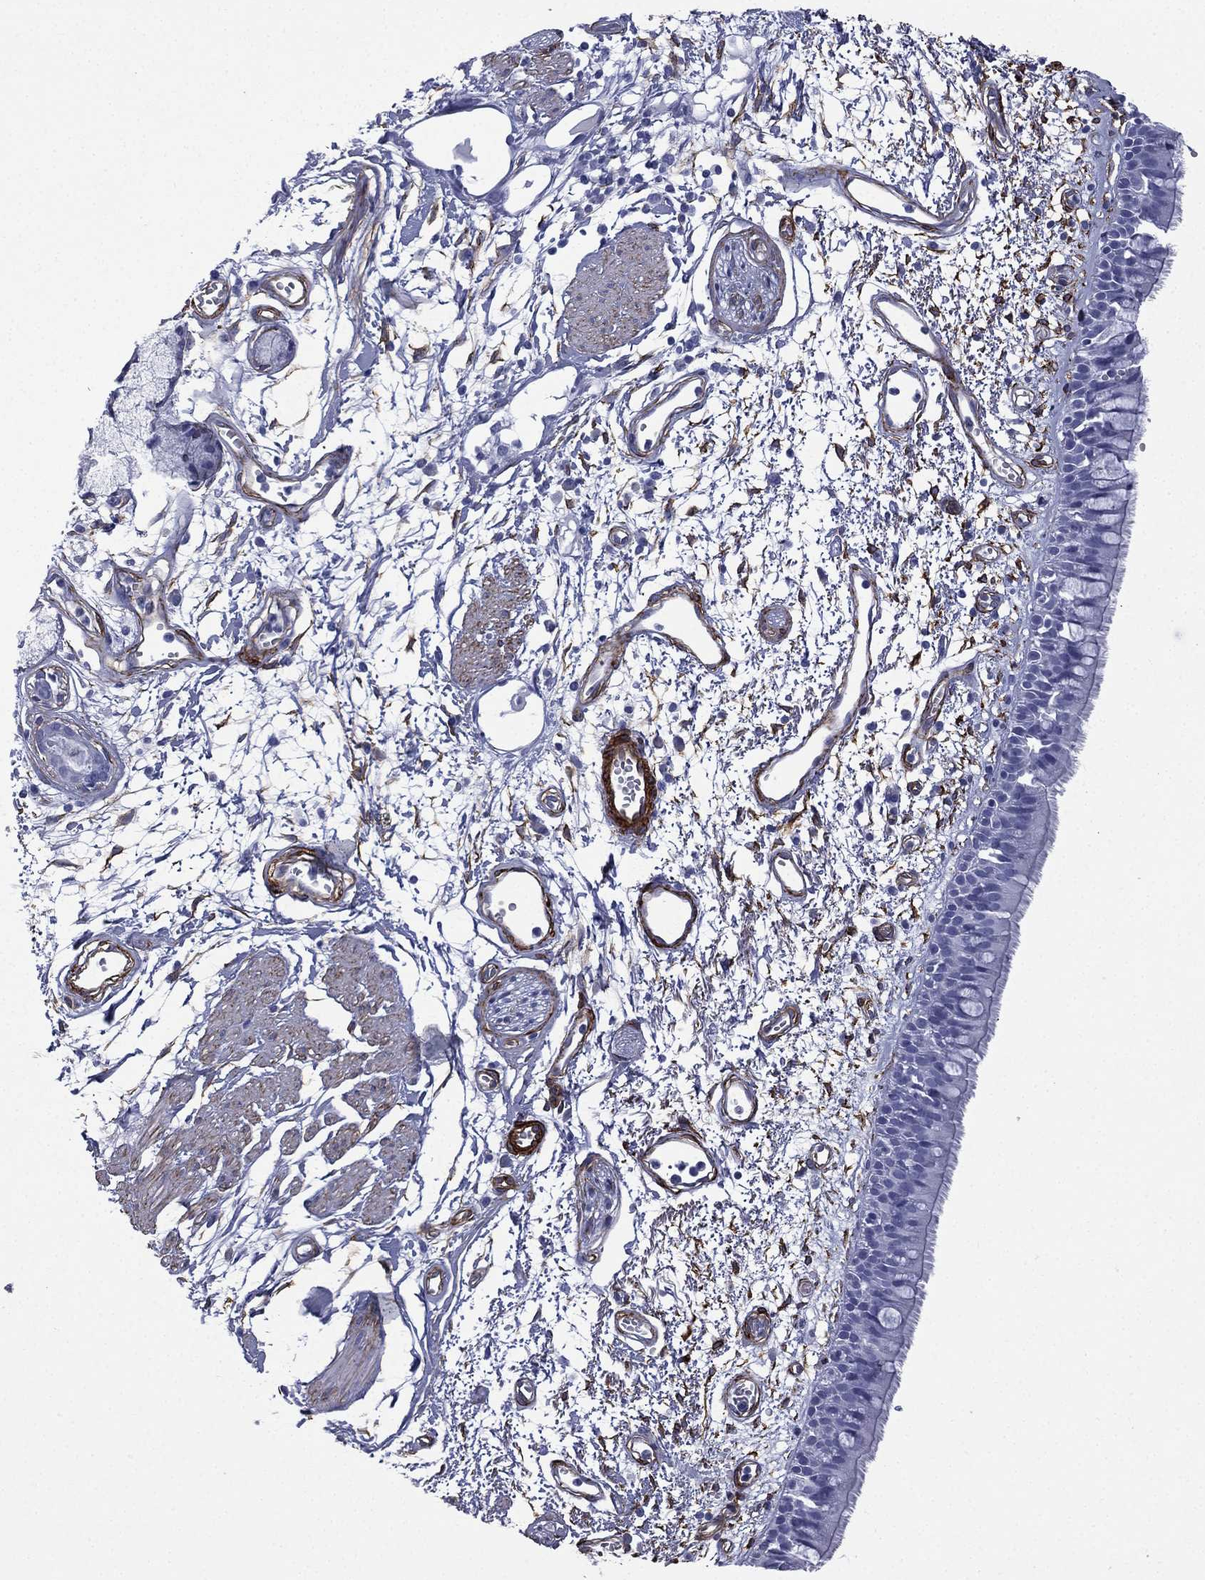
{"staining": {"intensity": "negative", "quantity": "none", "location": "none"}, "tissue": "bronchus", "cell_type": "Respiratory epithelial cells", "image_type": "normal", "snomed": [{"axis": "morphology", "description": "Normal tissue, NOS"}, {"axis": "morphology", "description": "Squamous cell carcinoma, NOS"}, {"axis": "topography", "description": "Cartilage tissue"}, {"axis": "topography", "description": "Bronchus"}, {"axis": "topography", "description": "Lung"}], "caption": "The micrograph reveals no staining of respiratory epithelial cells in benign bronchus.", "gene": "CAVIN3", "patient": {"sex": "male", "age": 66}}